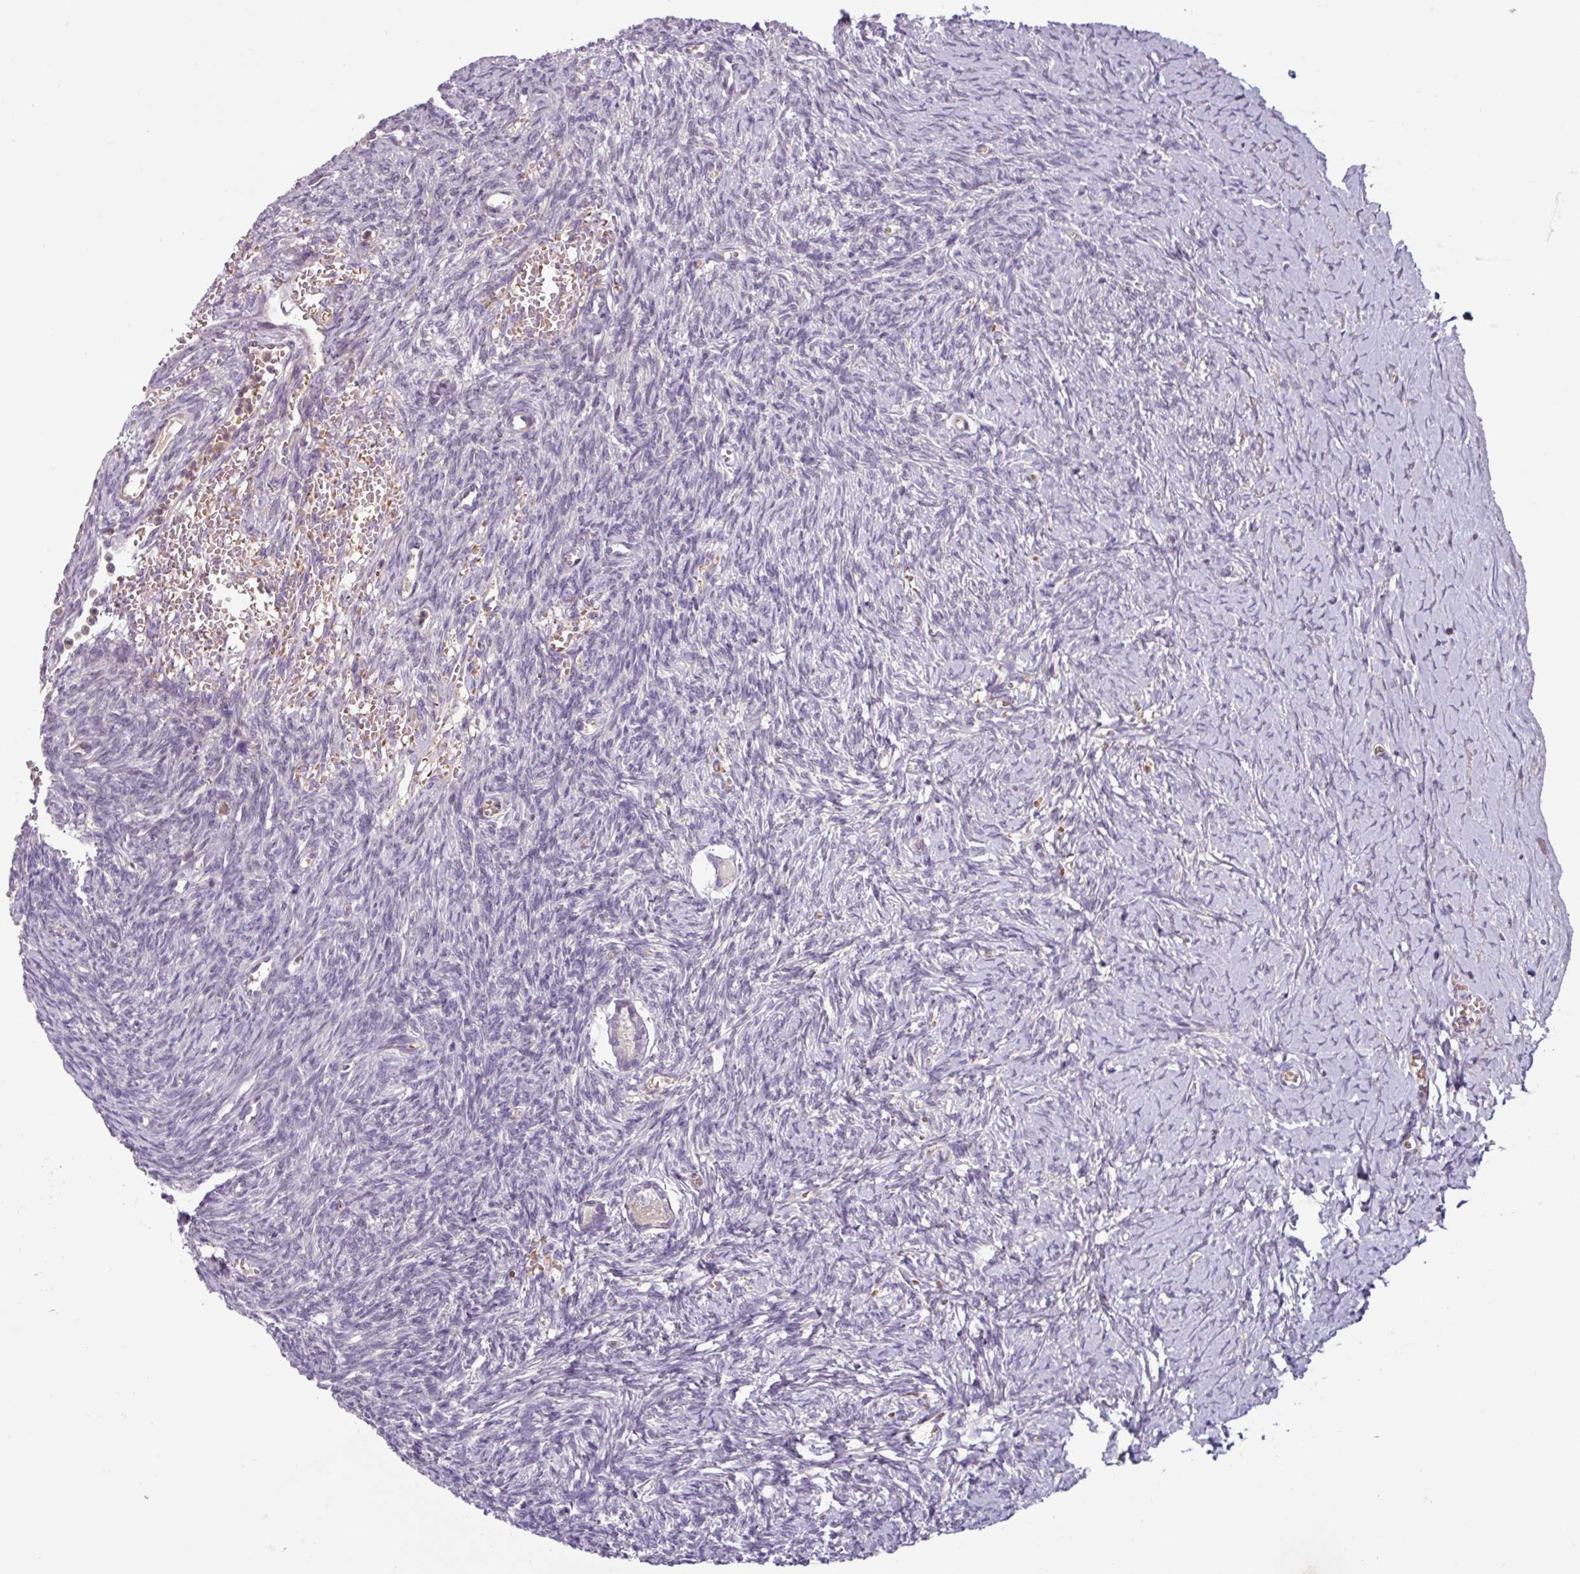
{"staining": {"intensity": "negative", "quantity": "none", "location": "none"}, "tissue": "ovary", "cell_type": "Ovarian stroma cells", "image_type": "normal", "snomed": [{"axis": "morphology", "description": "Normal tissue, NOS"}, {"axis": "topography", "description": "Ovary"}], "caption": "The photomicrograph displays no staining of ovarian stroma cells in unremarkable ovary.", "gene": "SLC5A10", "patient": {"sex": "female", "age": 39}}